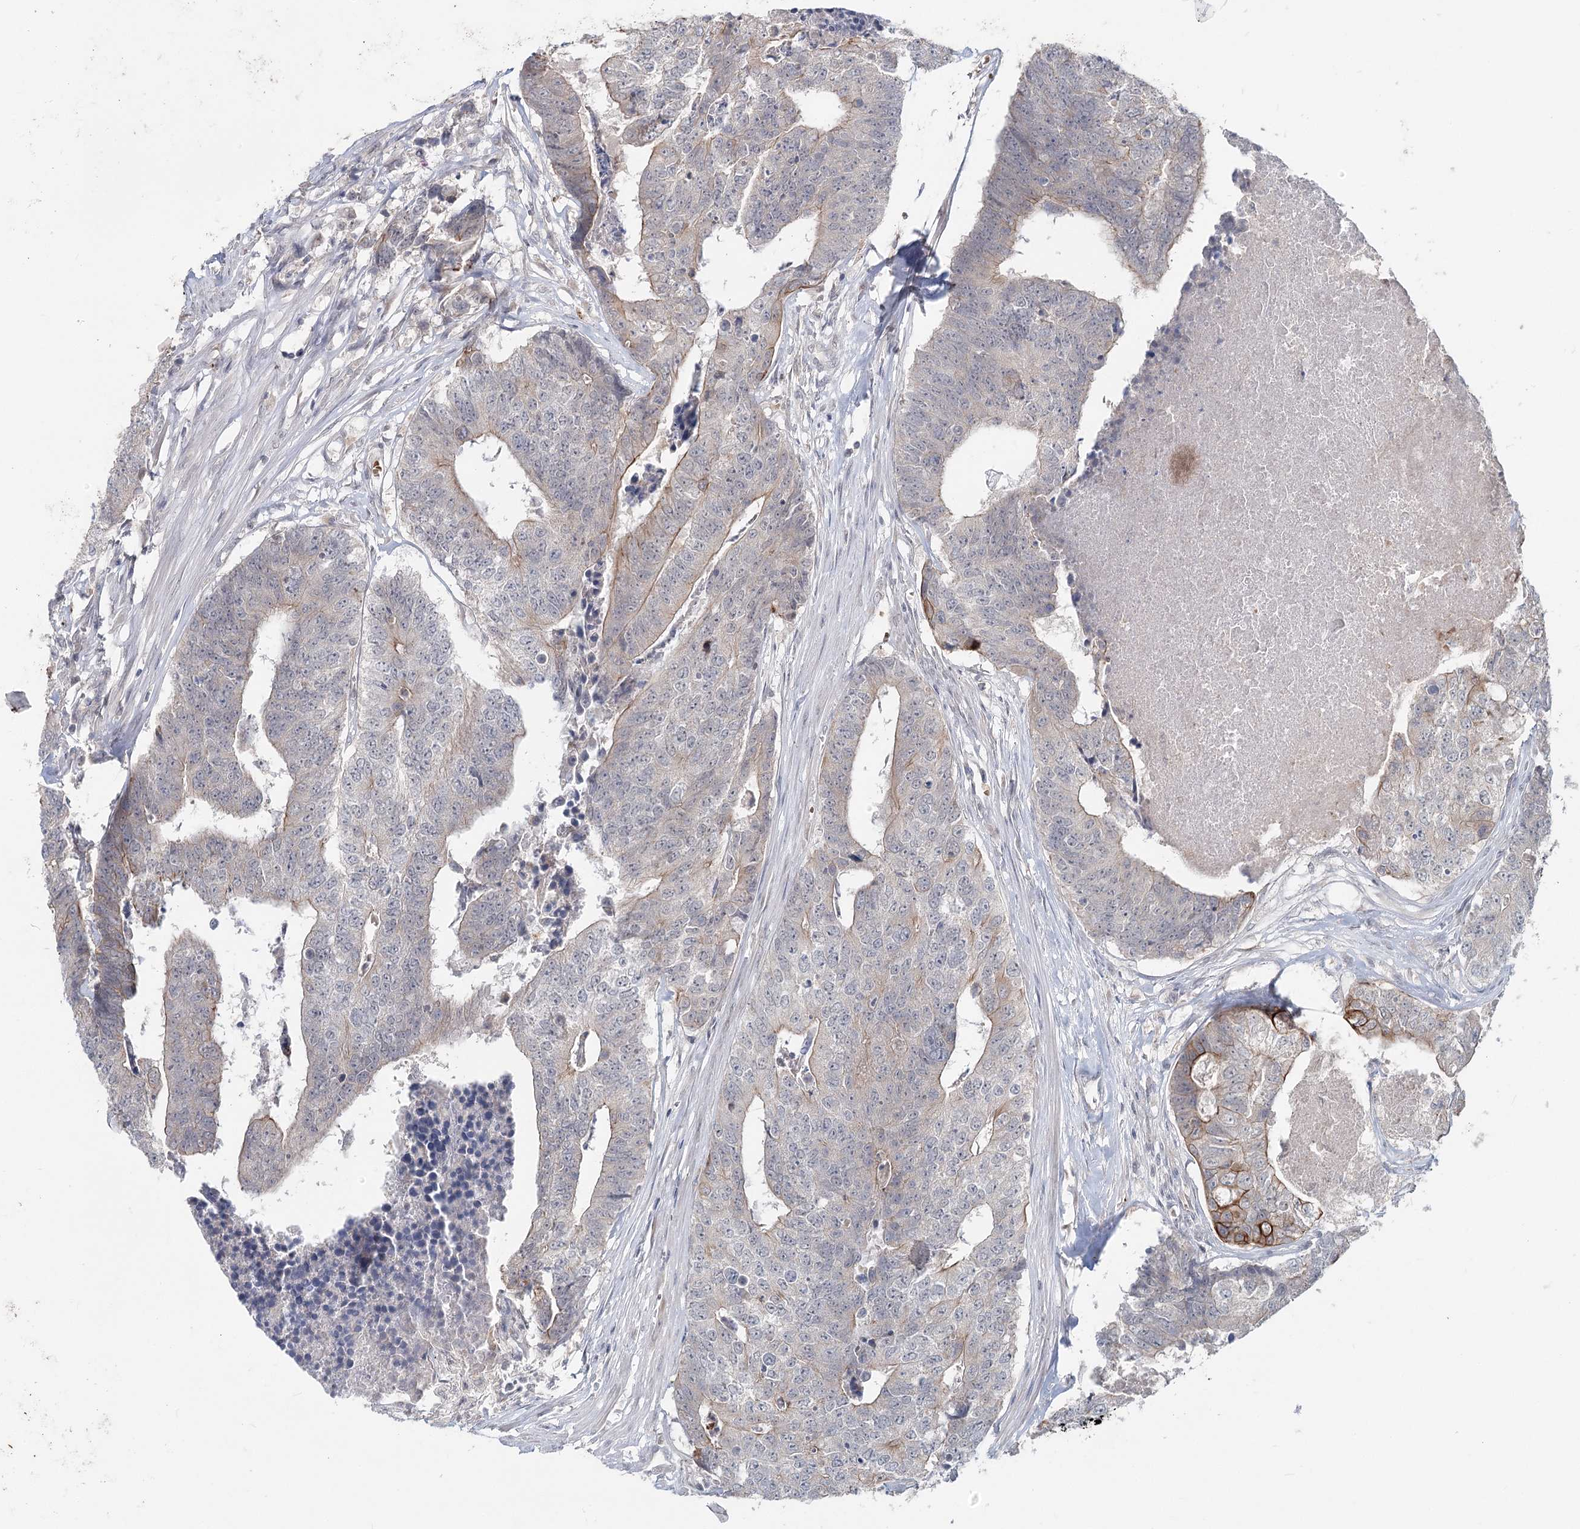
{"staining": {"intensity": "moderate", "quantity": "<25%", "location": "cytoplasmic/membranous"}, "tissue": "colorectal cancer", "cell_type": "Tumor cells", "image_type": "cancer", "snomed": [{"axis": "morphology", "description": "Adenocarcinoma, NOS"}, {"axis": "topography", "description": "Colon"}], "caption": "Moderate cytoplasmic/membranous staining for a protein is appreciated in approximately <25% of tumor cells of colorectal cancer using immunohistochemistry (IHC).", "gene": "FBXO7", "patient": {"sex": "female", "age": 67}}